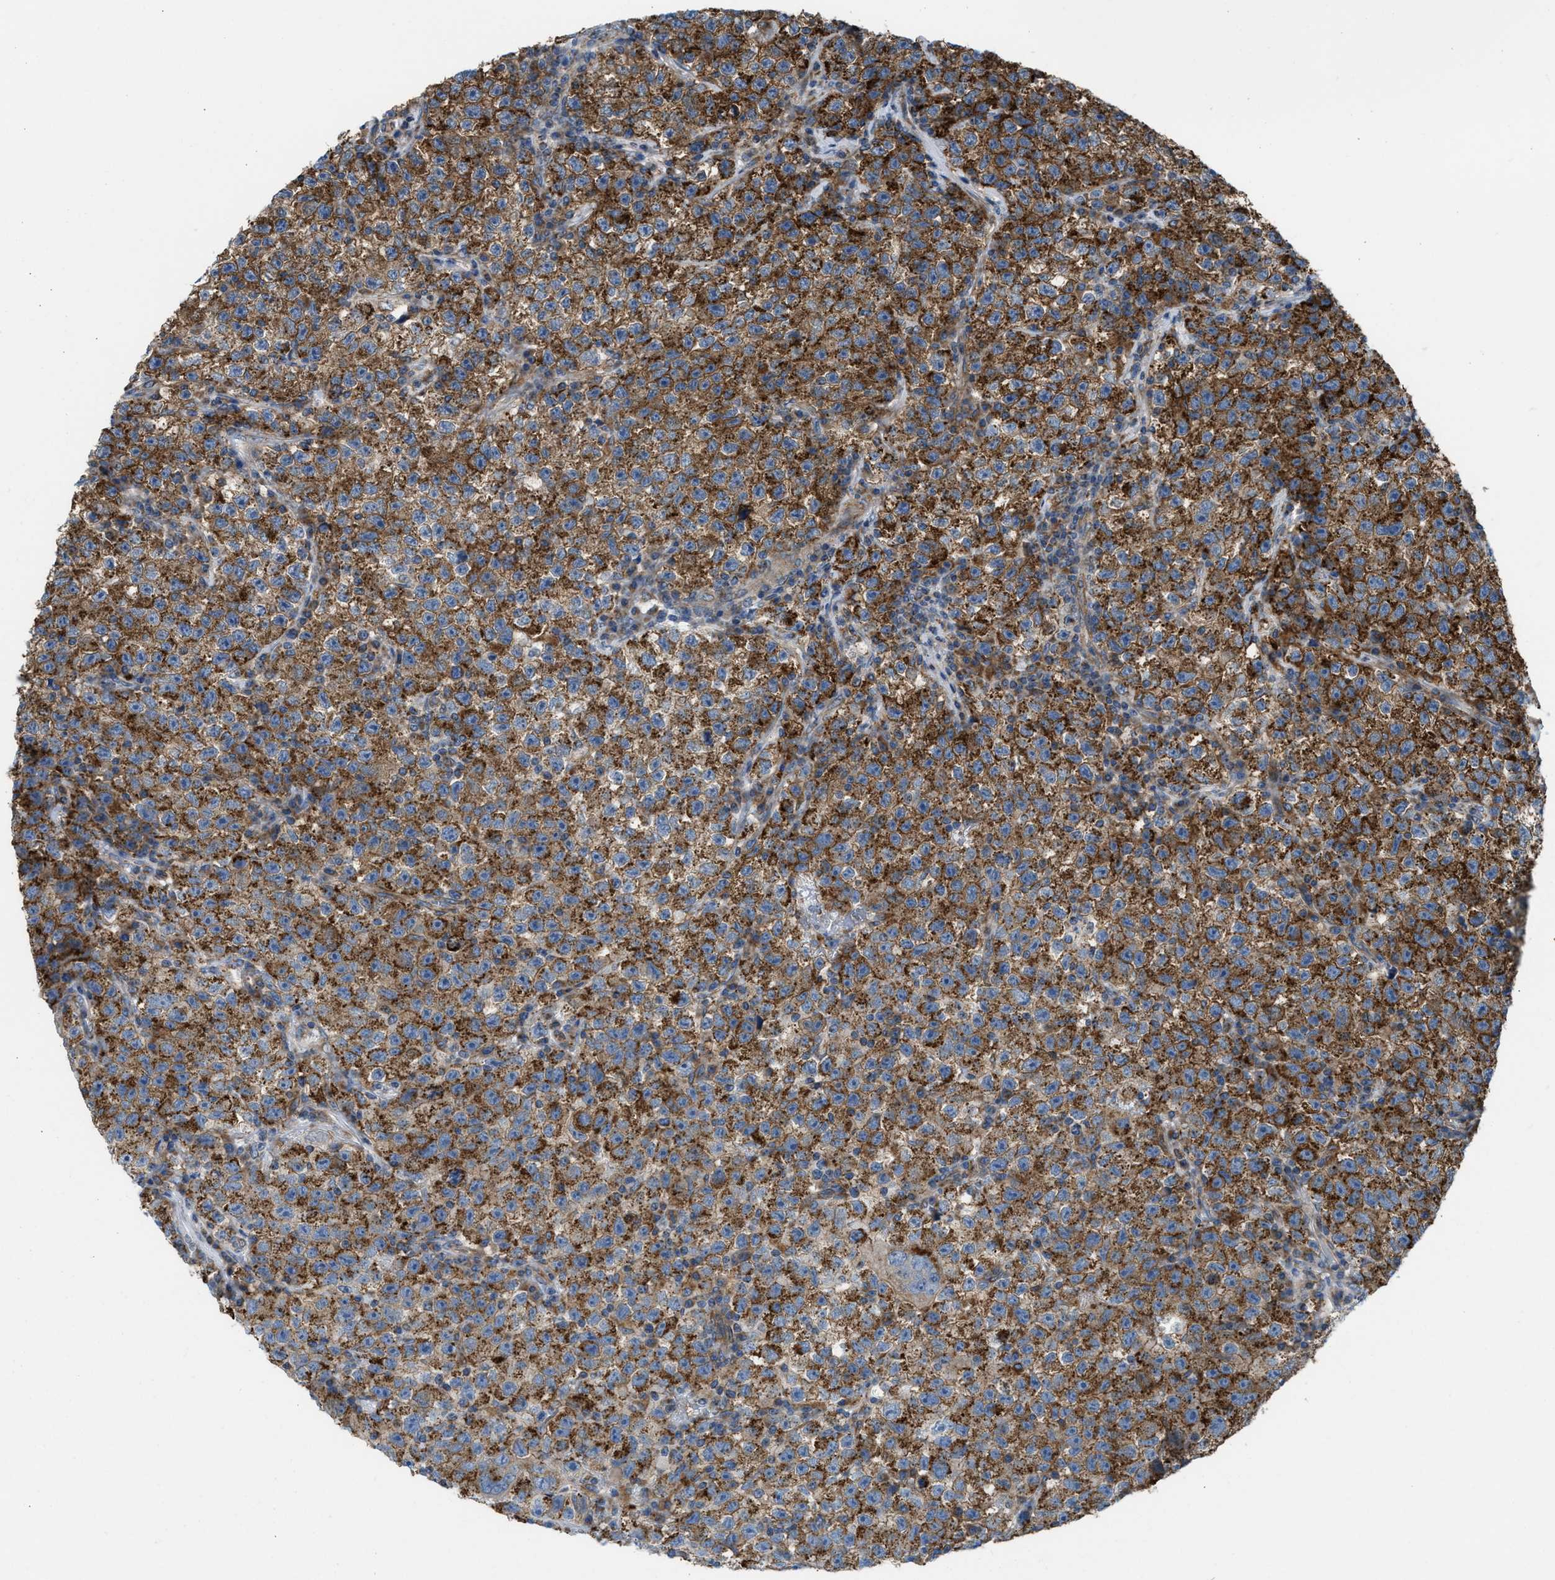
{"staining": {"intensity": "strong", "quantity": ">75%", "location": "cytoplasmic/membranous"}, "tissue": "testis cancer", "cell_type": "Tumor cells", "image_type": "cancer", "snomed": [{"axis": "morphology", "description": "Seminoma, NOS"}, {"axis": "topography", "description": "Testis"}], "caption": "Testis cancer stained with immunohistochemistry (IHC) shows strong cytoplasmic/membranous staining in about >75% of tumor cells.", "gene": "SLC10A3", "patient": {"sex": "male", "age": 22}}